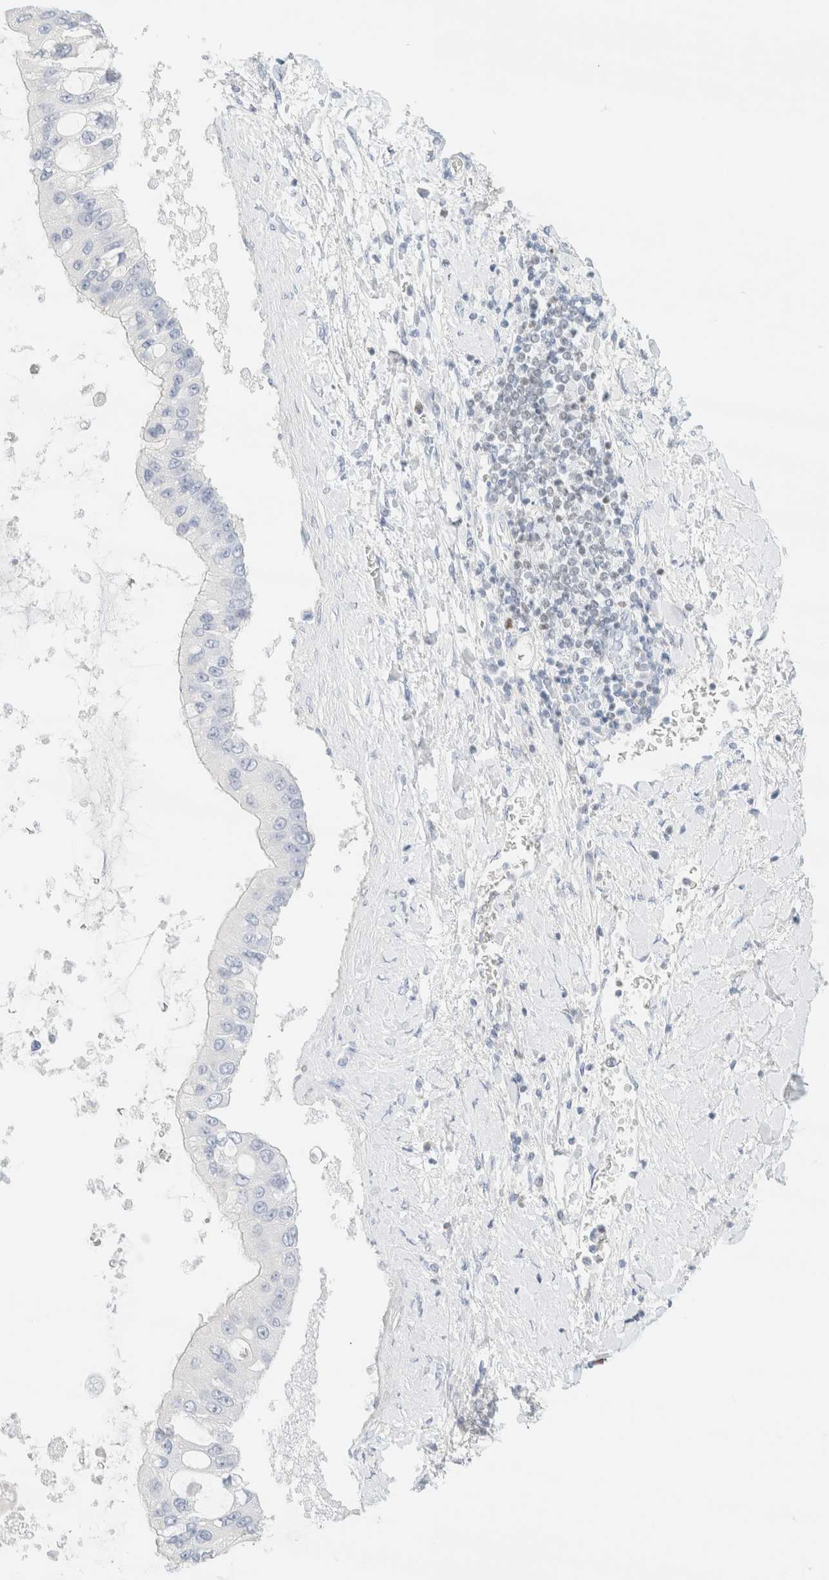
{"staining": {"intensity": "negative", "quantity": "none", "location": "none"}, "tissue": "liver cancer", "cell_type": "Tumor cells", "image_type": "cancer", "snomed": [{"axis": "morphology", "description": "Cholangiocarcinoma"}, {"axis": "topography", "description": "Liver"}], "caption": "A photomicrograph of human liver cancer is negative for staining in tumor cells.", "gene": "IKZF3", "patient": {"sex": "male", "age": 50}}